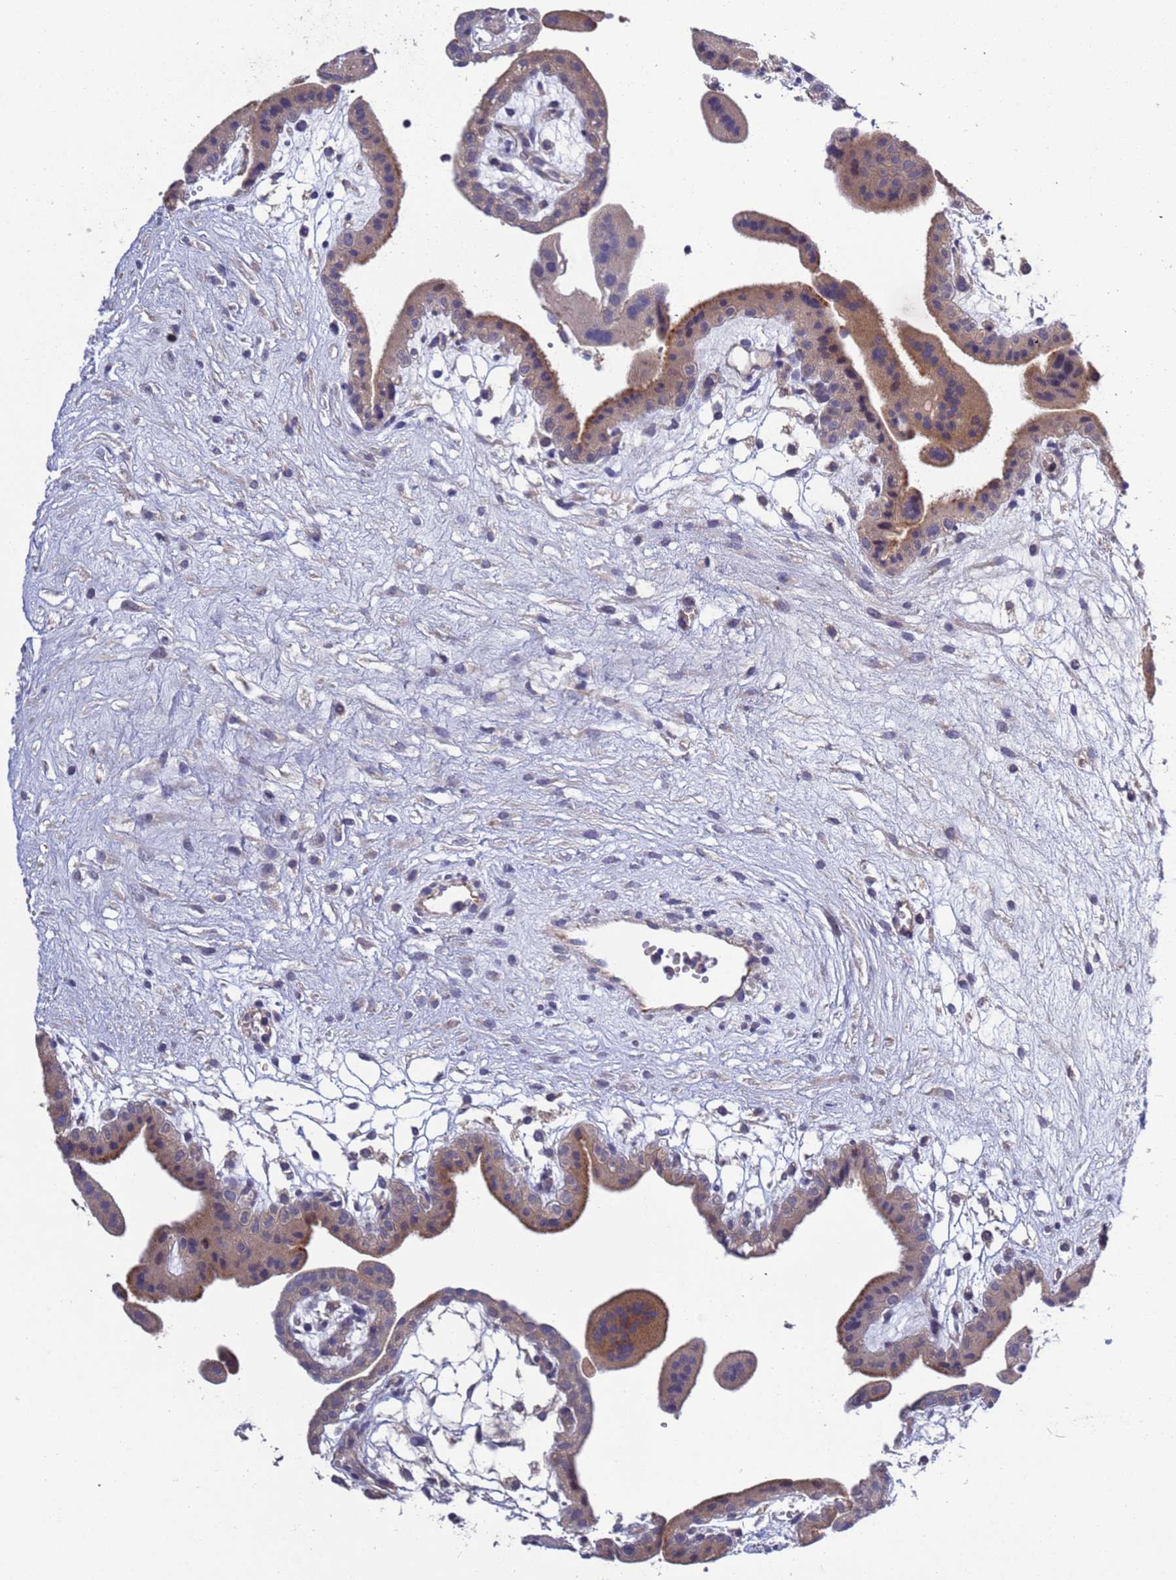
{"staining": {"intensity": "strong", "quantity": "25%-75%", "location": "cytoplasmic/membranous"}, "tissue": "placenta", "cell_type": "Trophoblastic cells", "image_type": "normal", "snomed": [{"axis": "morphology", "description": "Normal tissue, NOS"}, {"axis": "topography", "description": "Placenta"}], "caption": "An IHC photomicrograph of normal tissue is shown. Protein staining in brown labels strong cytoplasmic/membranous positivity in placenta within trophoblastic cells. The staining was performed using DAB (3,3'-diaminobenzidine) to visualize the protein expression in brown, while the nuclei were stained in blue with hematoxylin (Magnification: 20x).", "gene": "PARP16", "patient": {"sex": "female", "age": 18}}